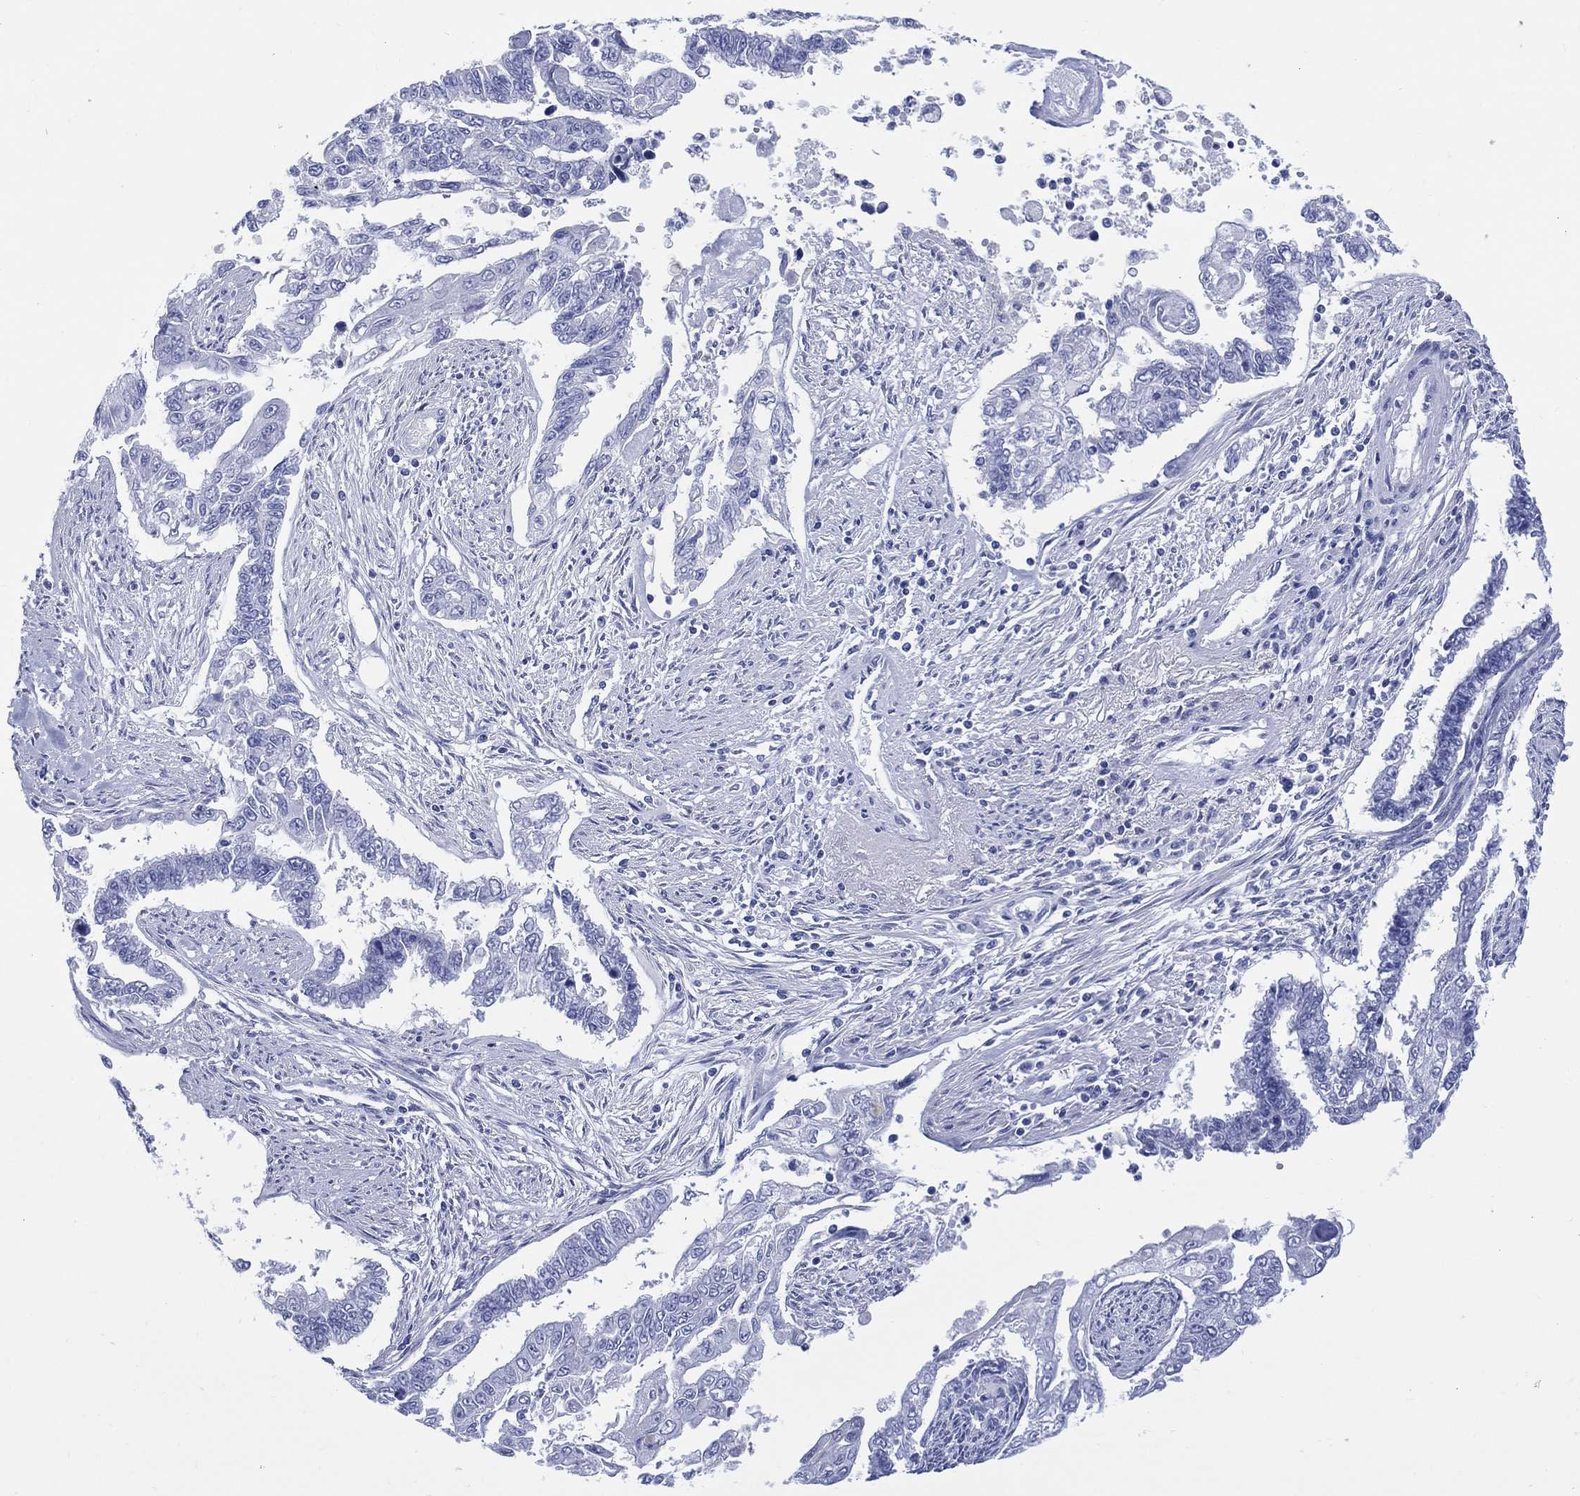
{"staining": {"intensity": "negative", "quantity": "none", "location": "none"}, "tissue": "endometrial cancer", "cell_type": "Tumor cells", "image_type": "cancer", "snomed": [{"axis": "morphology", "description": "Adenocarcinoma, NOS"}, {"axis": "topography", "description": "Uterus"}], "caption": "DAB immunohistochemical staining of endometrial adenocarcinoma displays no significant expression in tumor cells. (DAB immunohistochemistry visualized using brightfield microscopy, high magnification).", "gene": "LRRD1", "patient": {"sex": "female", "age": 59}}